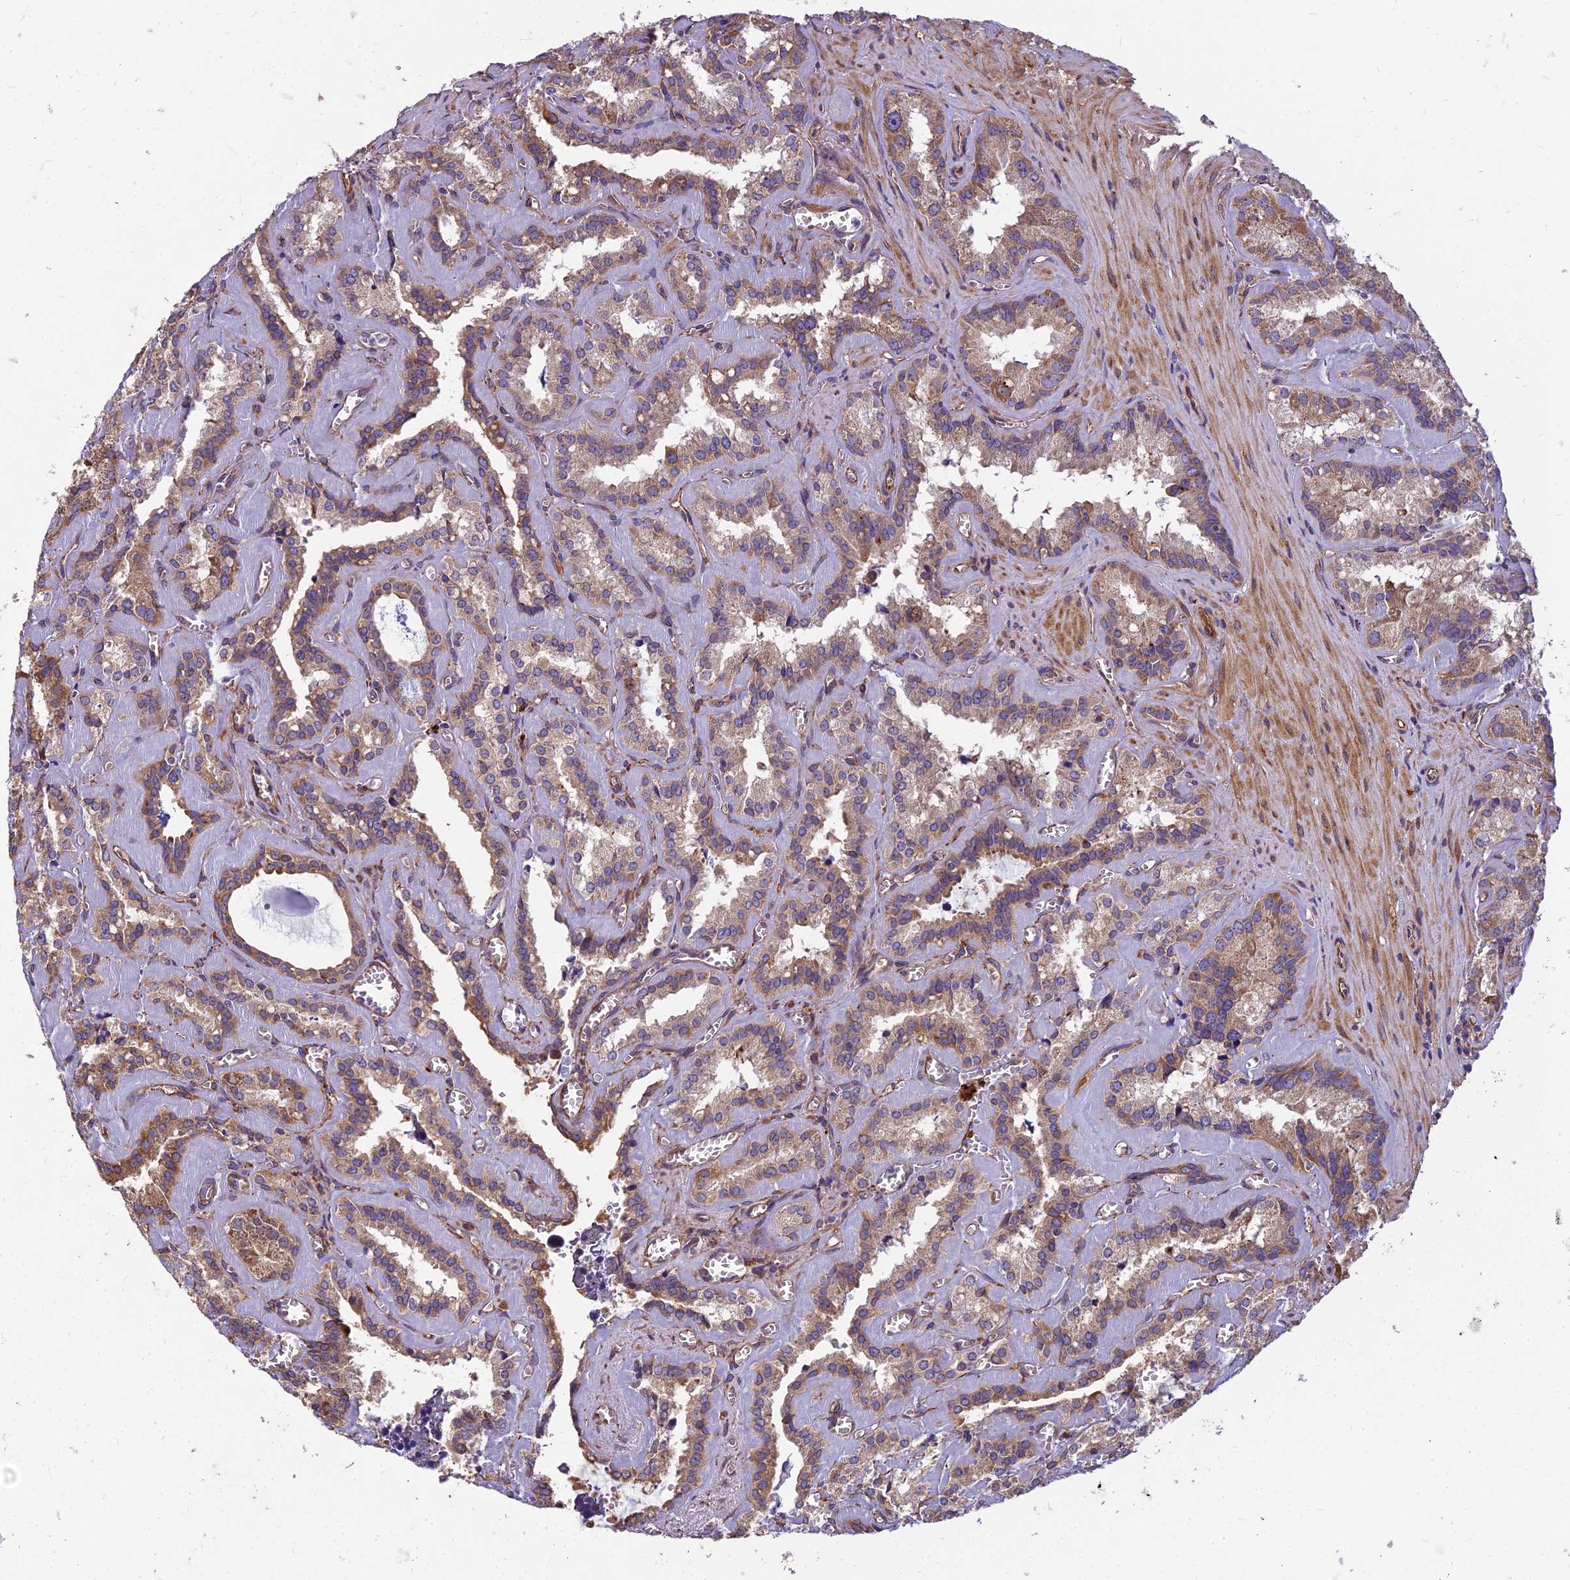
{"staining": {"intensity": "moderate", "quantity": ">75%", "location": "cytoplasmic/membranous"}, "tissue": "seminal vesicle", "cell_type": "Glandular cells", "image_type": "normal", "snomed": [{"axis": "morphology", "description": "Normal tissue, NOS"}, {"axis": "topography", "description": "Prostate"}, {"axis": "topography", "description": "Seminal veicle"}], "caption": "The histopathology image demonstrates immunohistochemical staining of benign seminal vesicle. There is moderate cytoplasmic/membranous expression is appreciated in approximately >75% of glandular cells.", "gene": "SPDL1", "patient": {"sex": "male", "age": 59}}